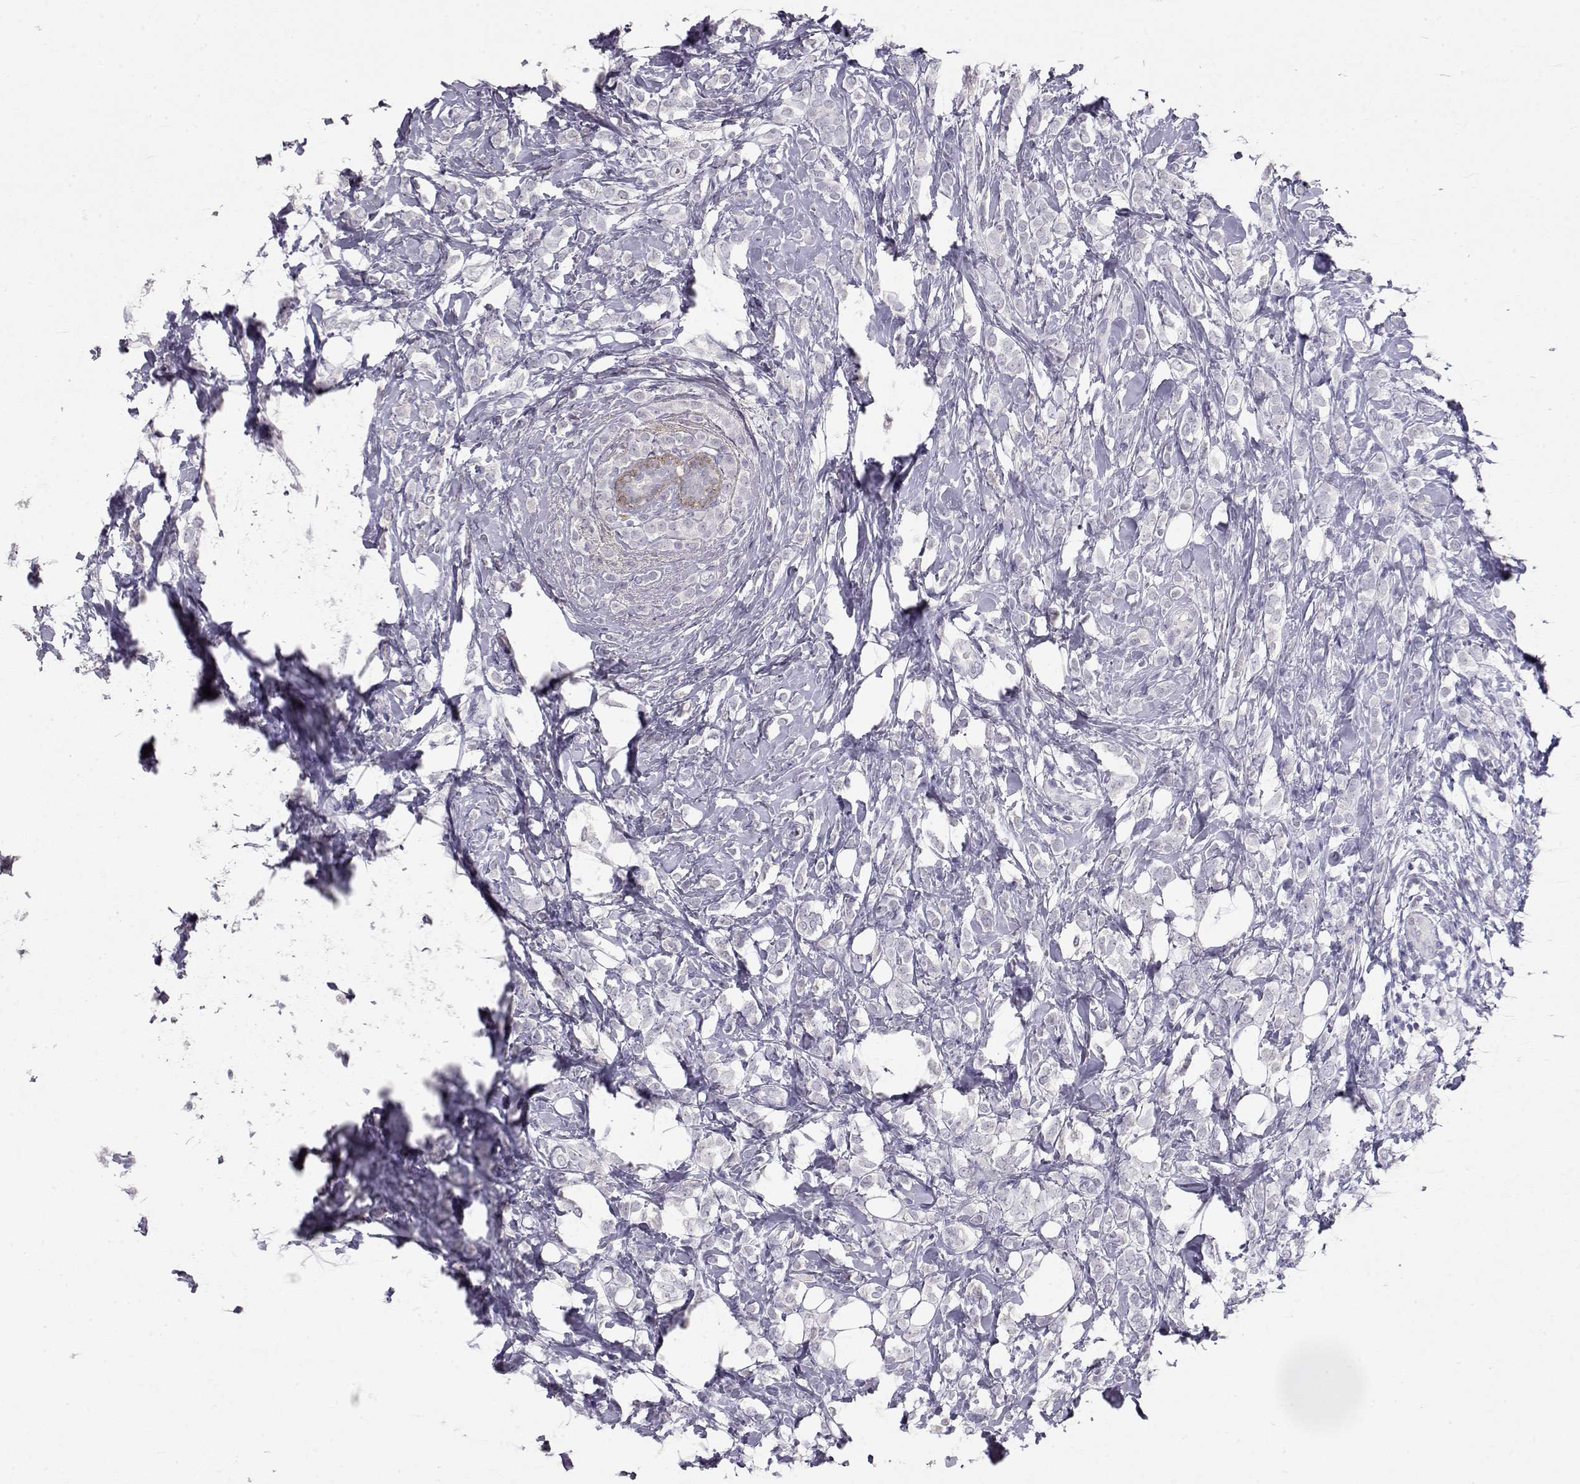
{"staining": {"intensity": "negative", "quantity": "none", "location": "none"}, "tissue": "breast cancer", "cell_type": "Tumor cells", "image_type": "cancer", "snomed": [{"axis": "morphology", "description": "Lobular carcinoma"}, {"axis": "topography", "description": "Breast"}], "caption": "DAB immunohistochemical staining of human breast cancer shows no significant staining in tumor cells.", "gene": "LAMB3", "patient": {"sex": "female", "age": 49}}